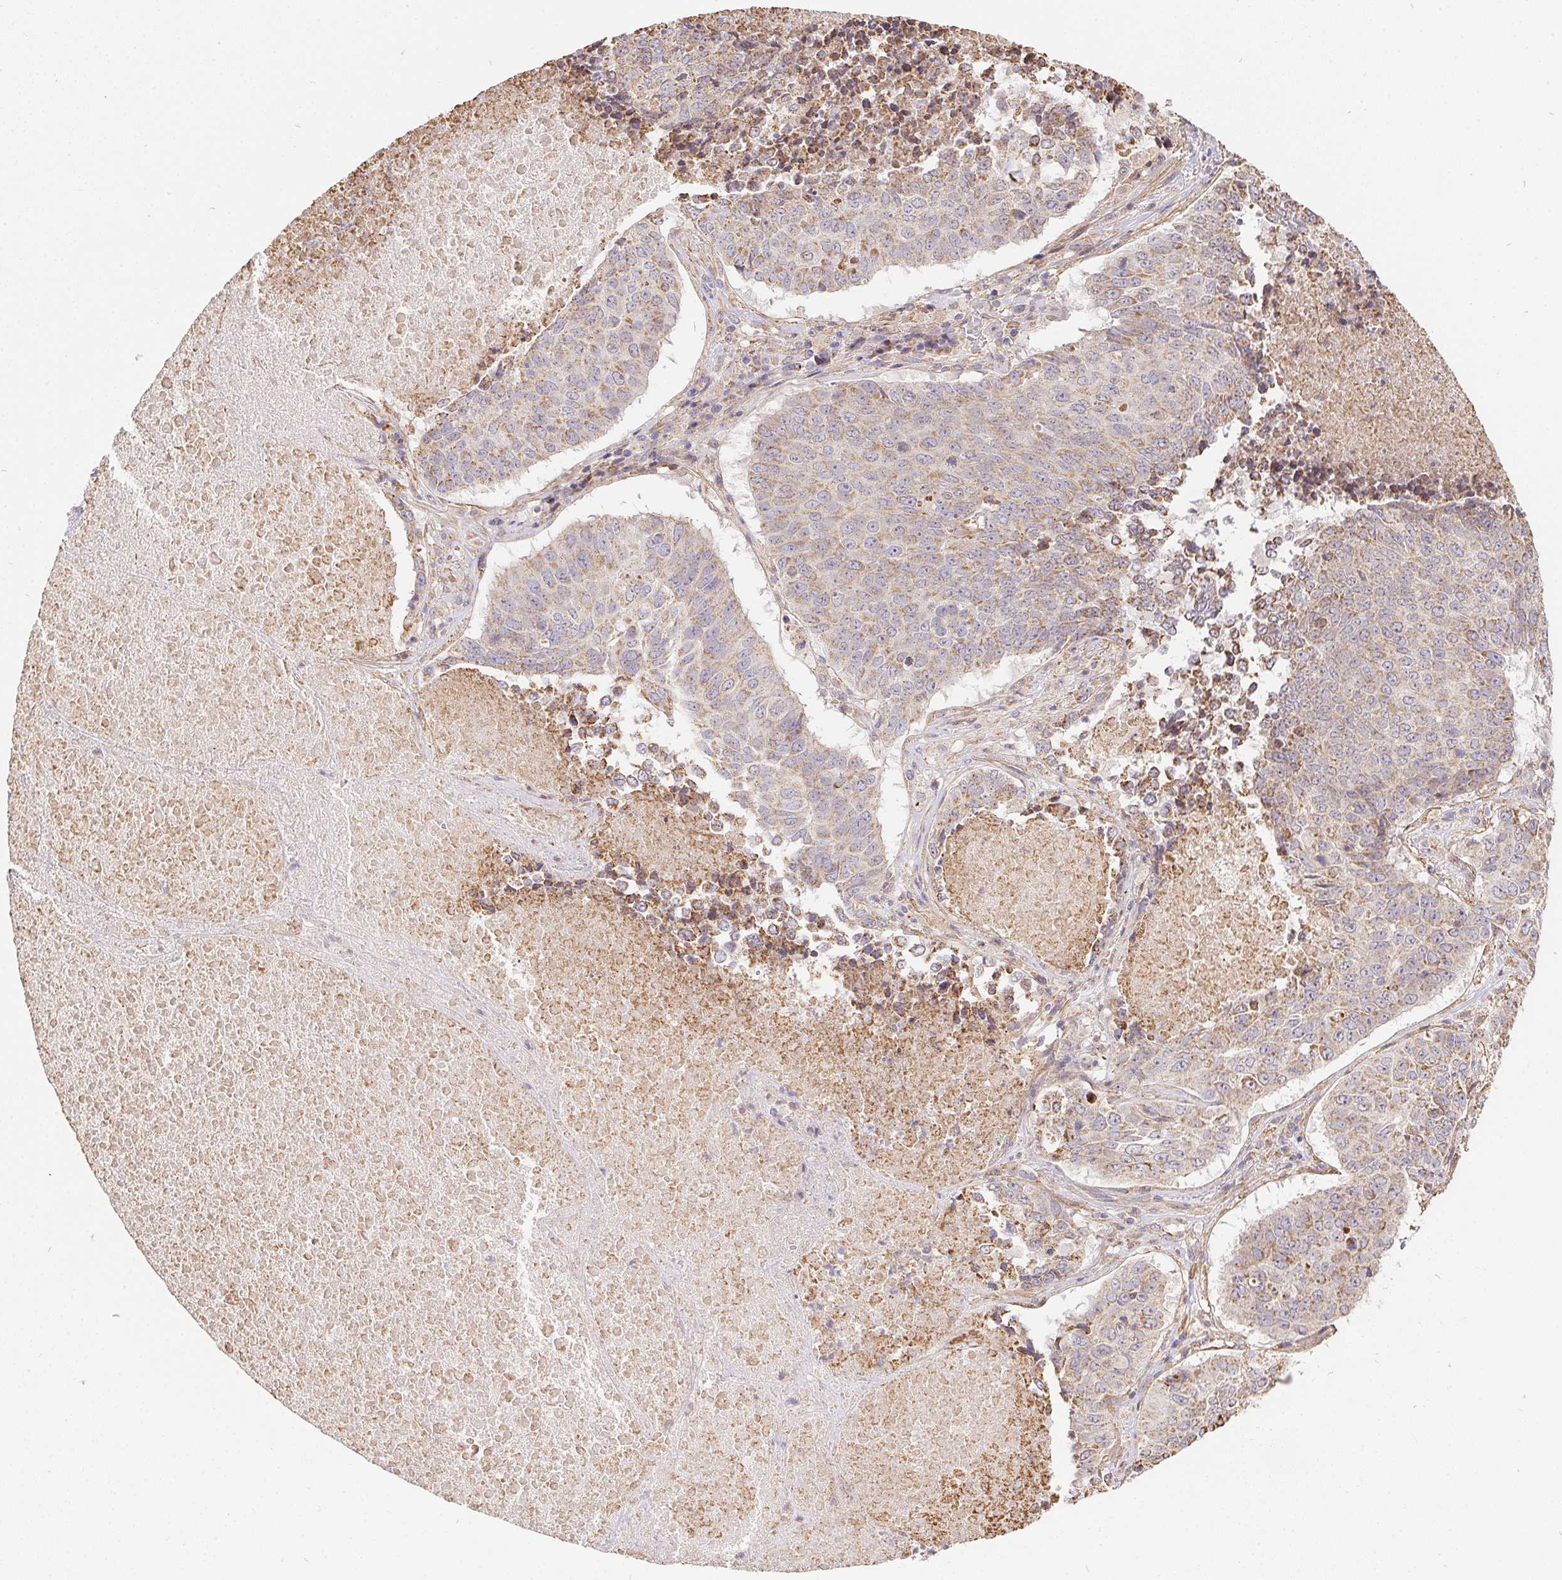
{"staining": {"intensity": "weak", "quantity": "25%-75%", "location": "cytoplasmic/membranous"}, "tissue": "lung cancer", "cell_type": "Tumor cells", "image_type": "cancer", "snomed": [{"axis": "morphology", "description": "Normal tissue, NOS"}, {"axis": "morphology", "description": "Squamous cell carcinoma, NOS"}, {"axis": "topography", "description": "Bronchus"}, {"axis": "topography", "description": "Lung"}], "caption": "High-magnification brightfield microscopy of lung cancer (squamous cell carcinoma) stained with DAB (3,3'-diaminobenzidine) (brown) and counterstained with hematoxylin (blue). tumor cells exhibit weak cytoplasmic/membranous staining is appreciated in approximately25%-75% of cells.", "gene": "REV3L", "patient": {"sex": "male", "age": 64}}